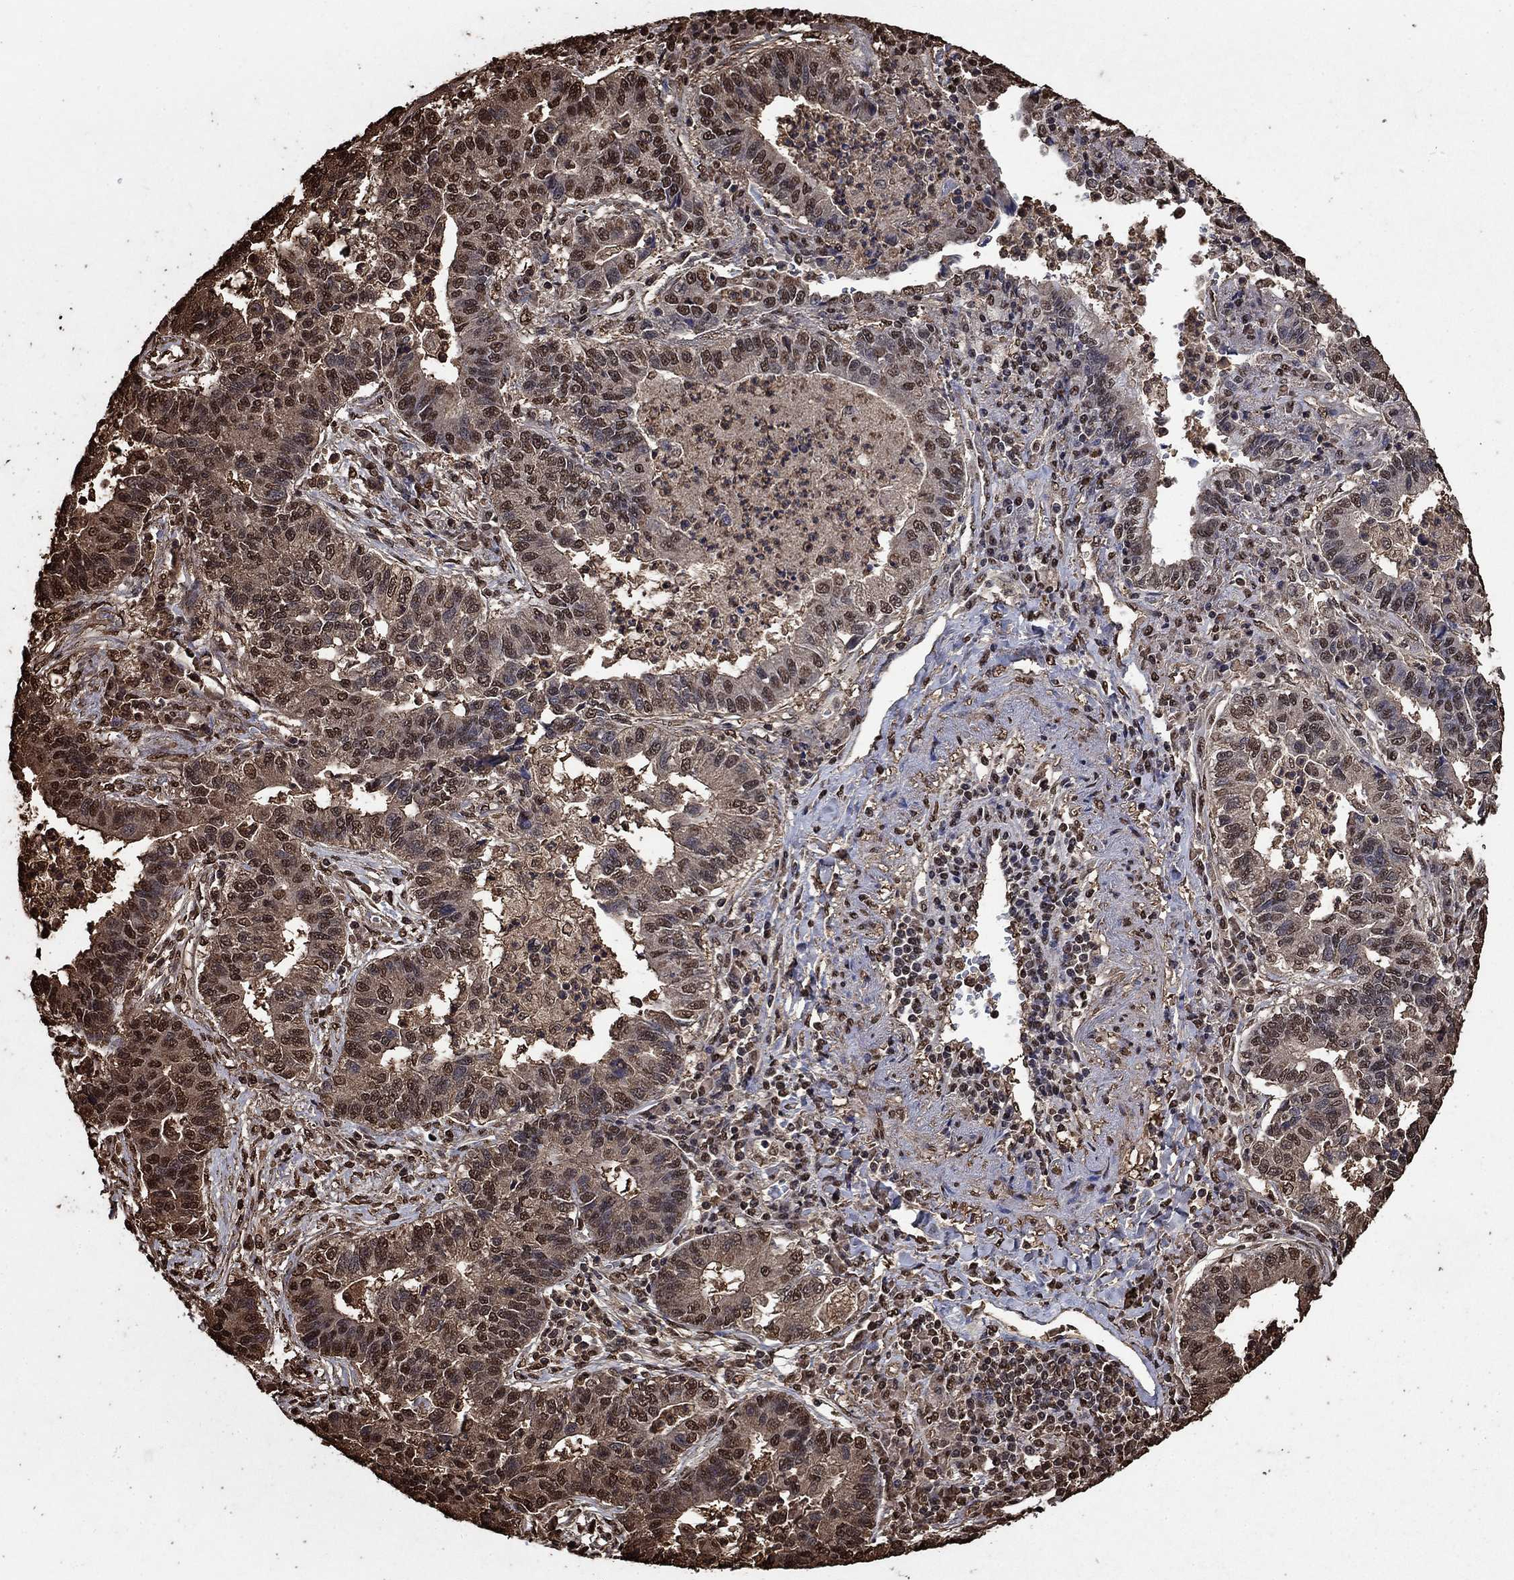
{"staining": {"intensity": "weak", "quantity": "25%-75%", "location": "cytoplasmic/membranous,nuclear"}, "tissue": "lung cancer", "cell_type": "Tumor cells", "image_type": "cancer", "snomed": [{"axis": "morphology", "description": "Adenocarcinoma, NOS"}, {"axis": "topography", "description": "Lung"}], "caption": "About 25%-75% of tumor cells in human adenocarcinoma (lung) display weak cytoplasmic/membranous and nuclear protein expression as visualized by brown immunohistochemical staining.", "gene": "GAPDH", "patient": {"sex": "female", "age": 57}}